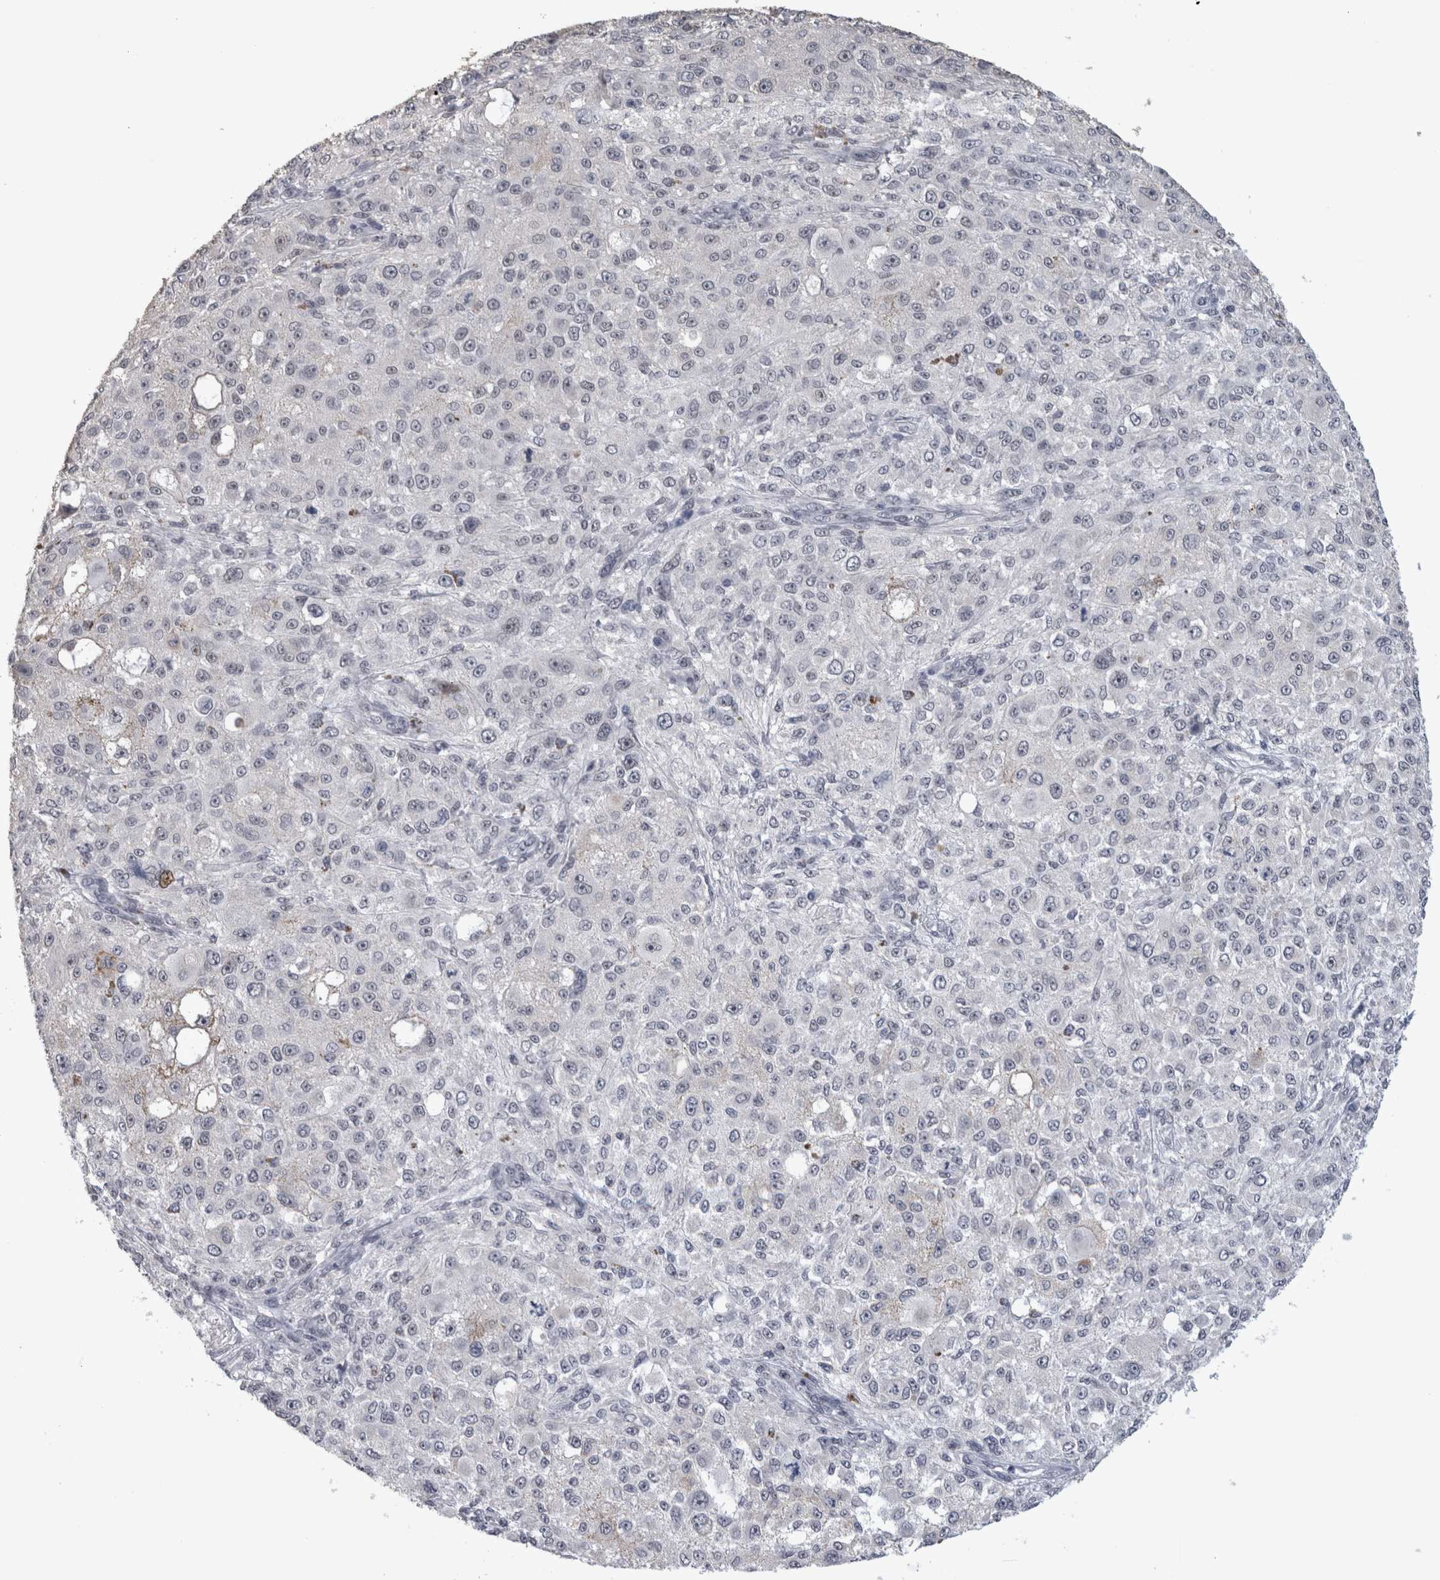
{"staining": {"intensity": "negative", "quantity": "none", "location": "none"}, "tissue": "melanoma", "cell_type": "Tumor cells", "image_type": "cancer", "snomed": [{"axis": "morphology", "description": "Necrosis, NOS"}, {"axis": "morphology", "description": "Malignant melanoma, NOS"}, {"axis": "topography", "description": "Skin"}], "caption": "High magnification brightfield microscopy of melanoma stained with DAB (3,3'-diaminobenzidine) (brown) and counterstained with hematoxylin (blue): tumor cells show no significant positivity.", "gene": "PEBP4", "patient": {"sex": "female", "age": 87}}